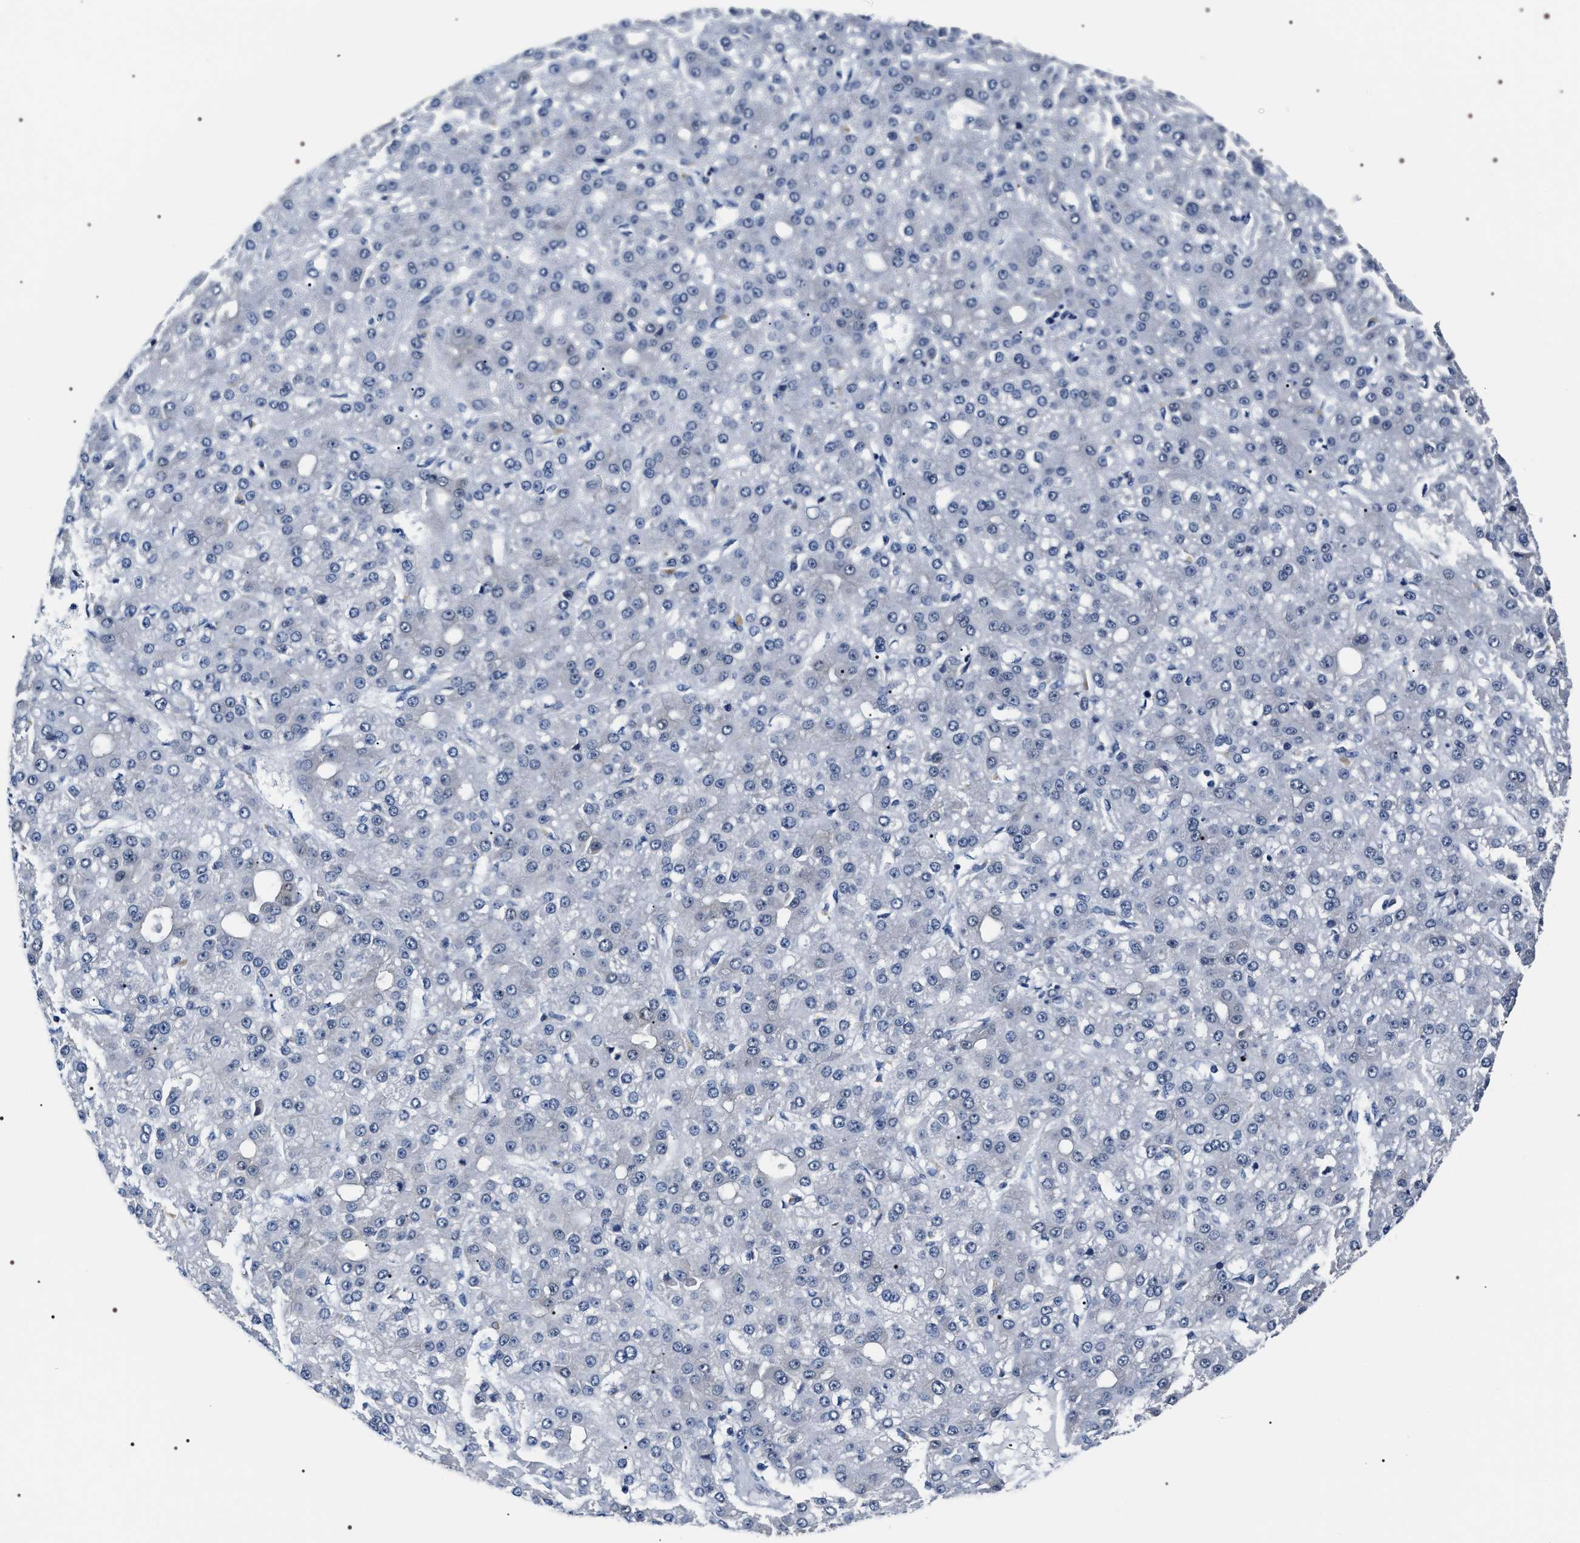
{"staining": {"intensity": "negative", "quantity": "none", "location": "none"}, "tissue": "liver cancer", "cell_type": "Tumor cells", "image_type": "cancer", "snomed": [{"axis": "morphology", "description": "Carcinoma, Hepatocellular, NOS"}, {"axis": "topography", "description": "Liver"}], "caption": "Tumor cells show no significant protein expression in liver cancer.", "gene": "BAG2", "patient": {"sex": "male", "age": 67}}